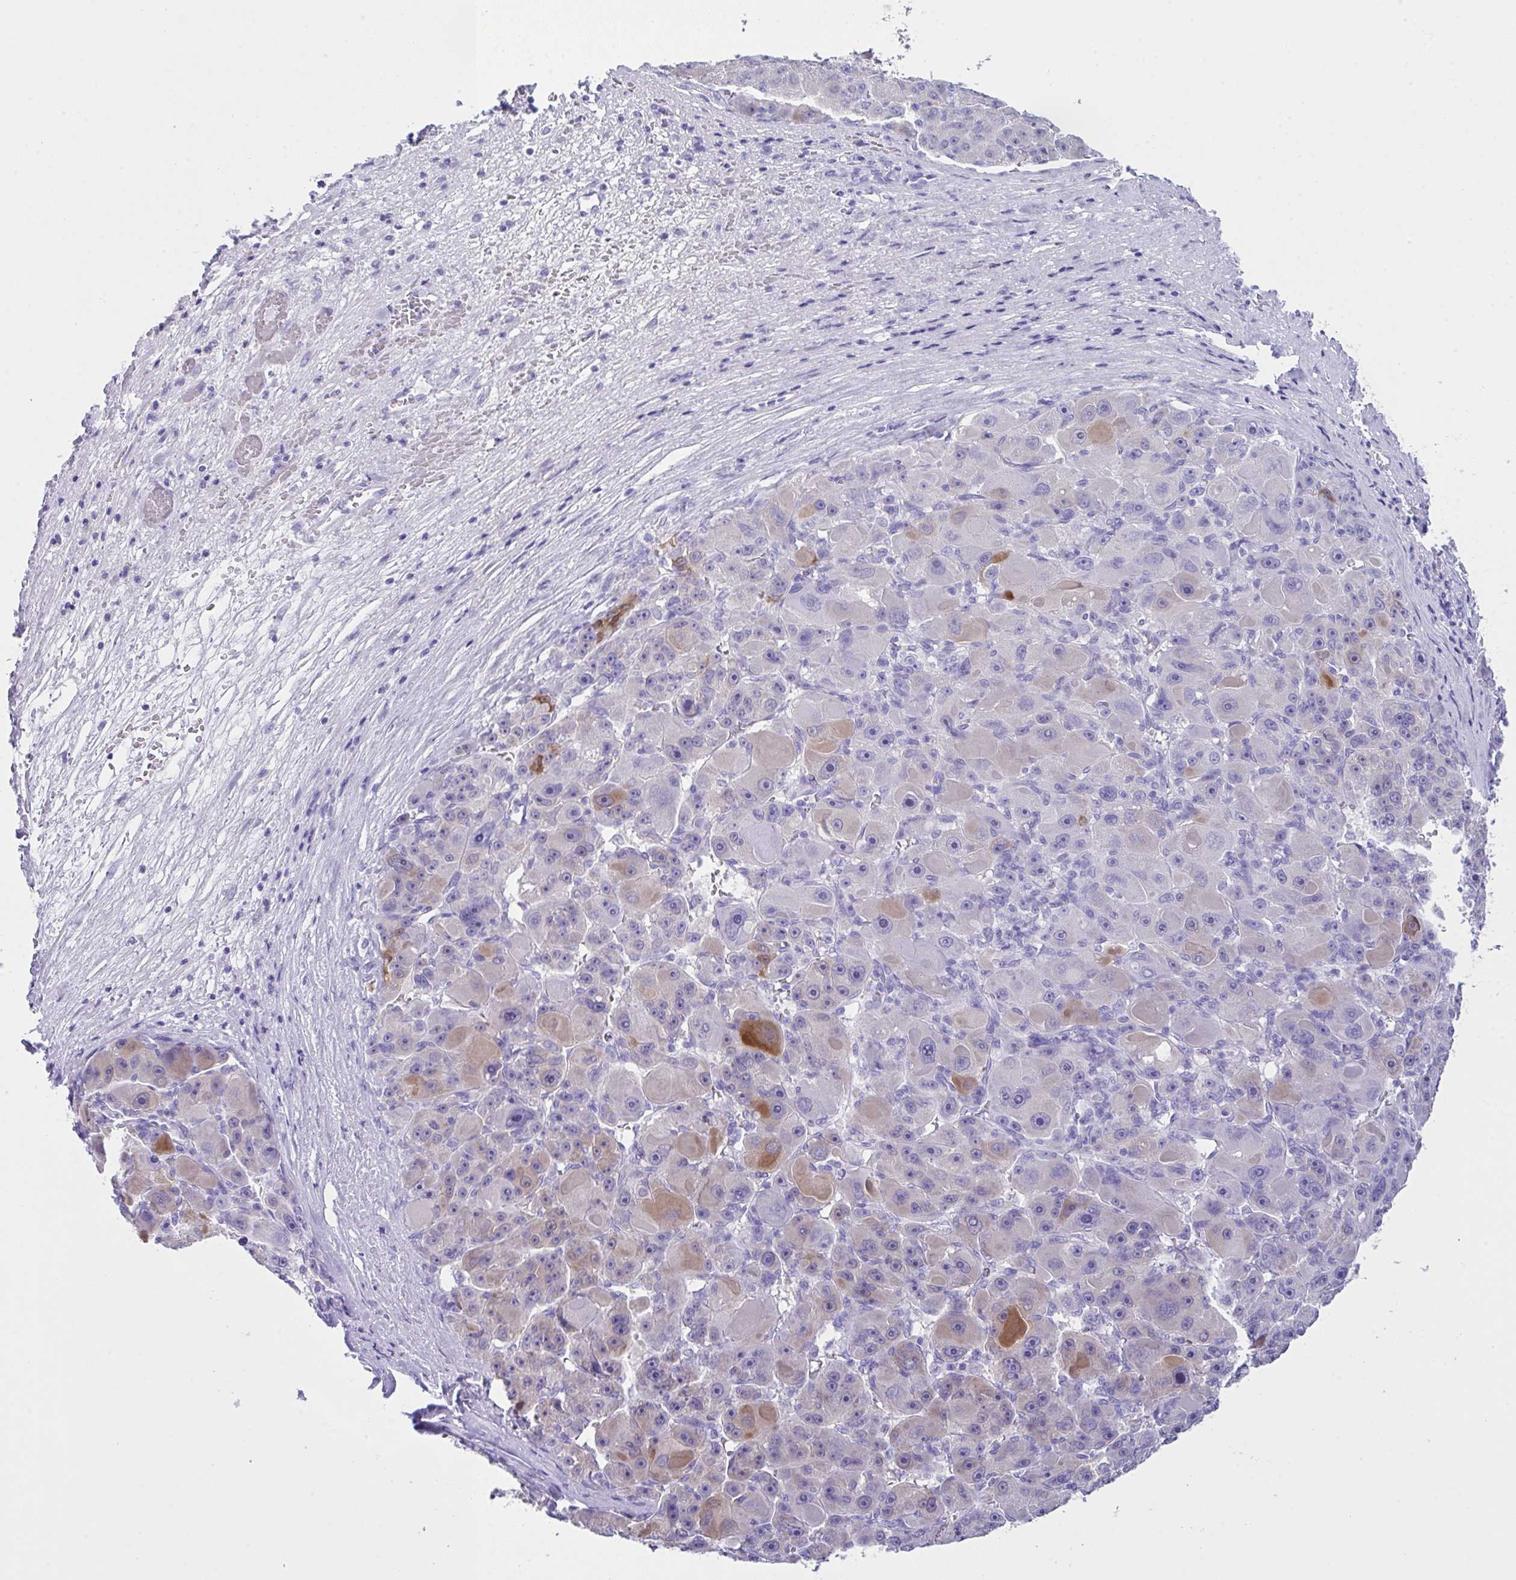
{"staining": {"intensity": "moderate", "quantity": "<25%", "location": "cytoplasmic/membranous"}, "tissue": "liver cancer", "cell_type": "Tumor cells", "image_type": "cancer", "snomed": [{"axis": "morphology", "description": "Carcinoma, Hepatocellular, NOS"}, {"axis": "topography", "description": "Liver"}], "caption": "High-magnification brightfield microscopy of liver hepatocellular carcinoma stained with DAB (brown) and counterstained with hematoxylin (blue). tumor cells exhibit moderate cytoplasmic/membranous staining is appreciated in about<25% of cells.", "gene": "LGALS4", "patient": {"sex": "male", "age": 76}}